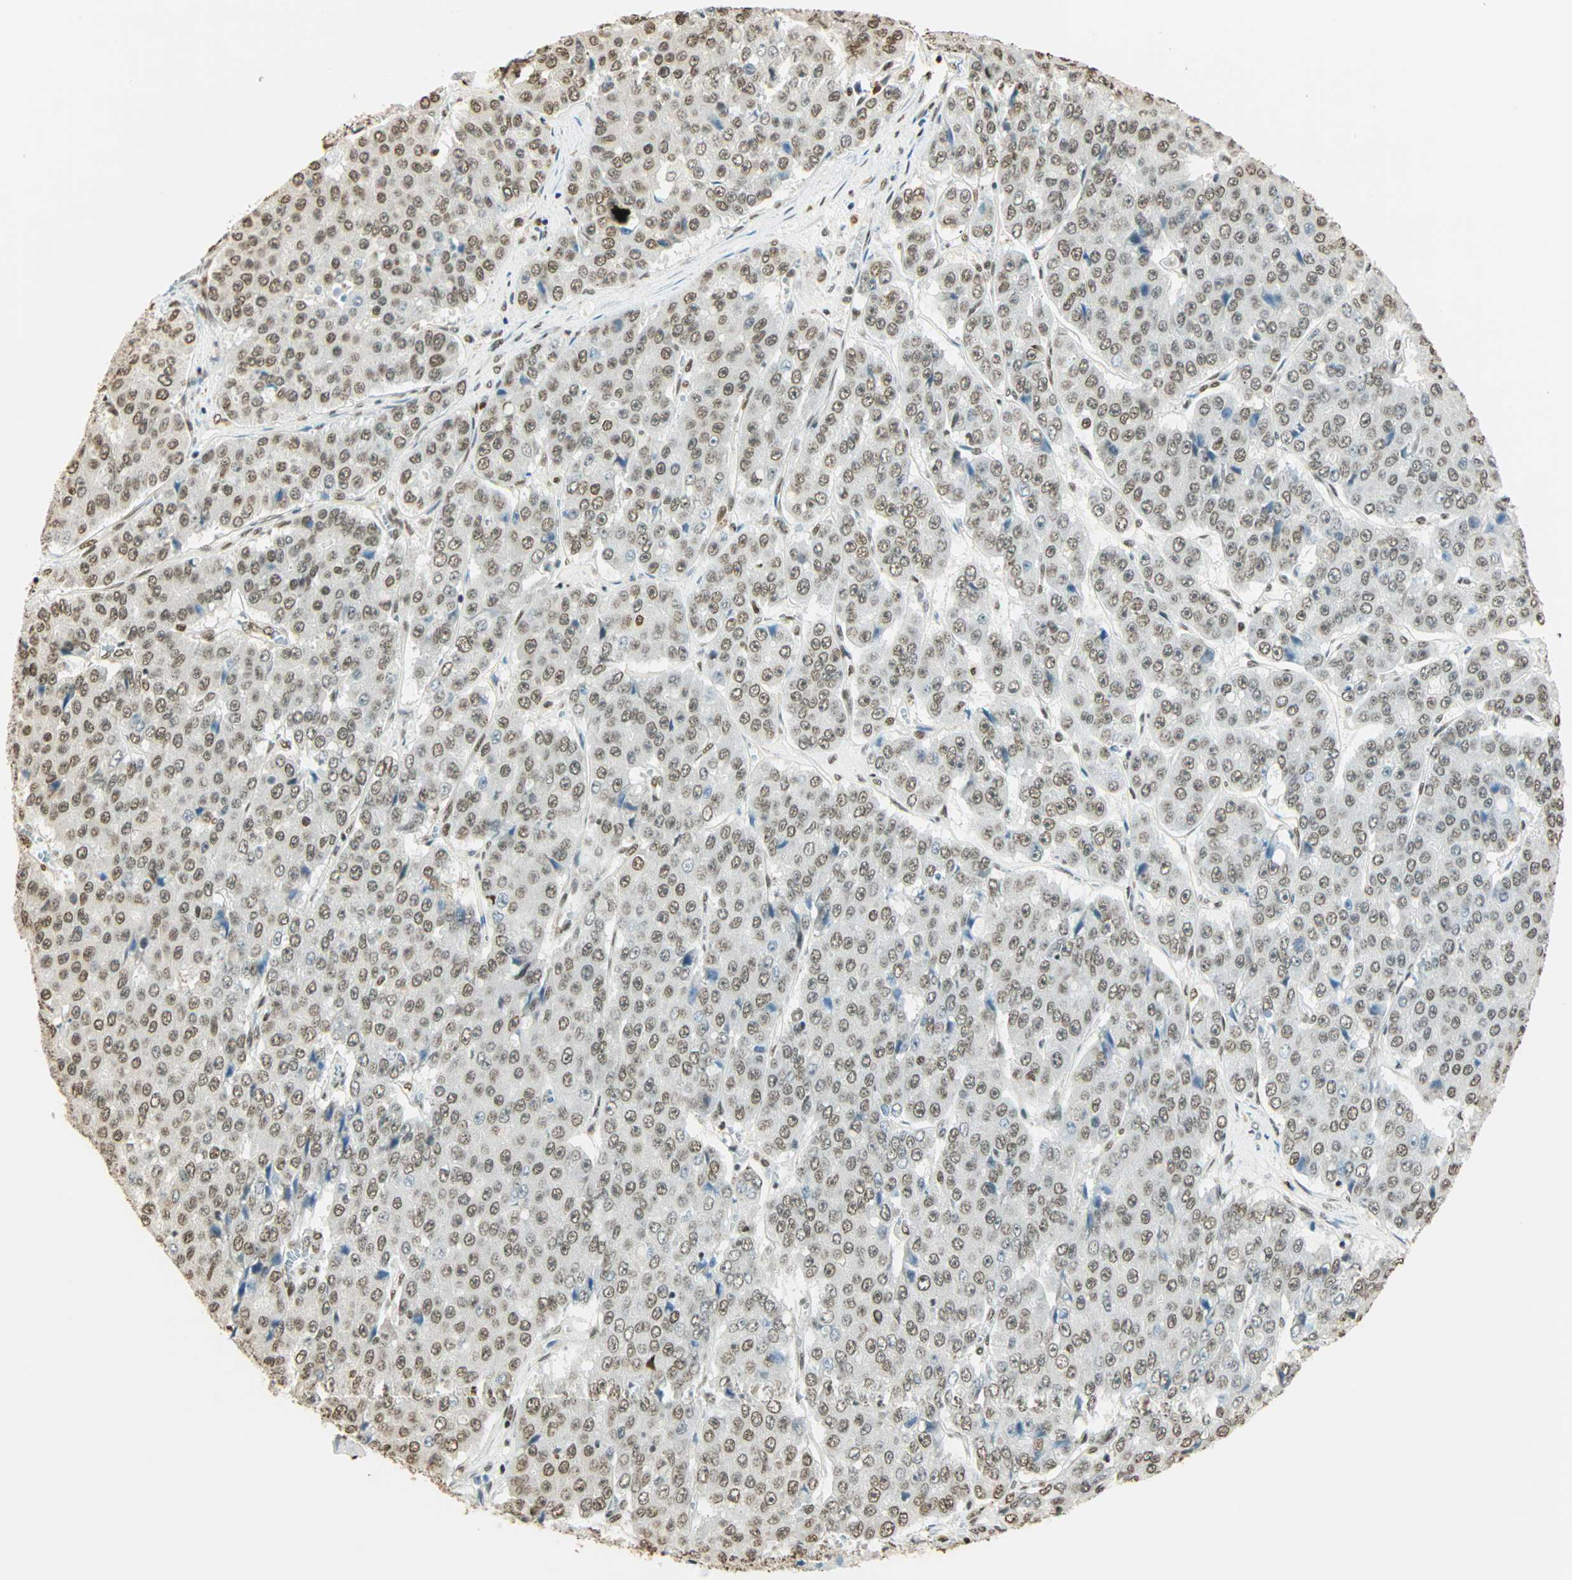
{"staining": {"intensity": "weak", "quantity": "<25%", "location": "nuclear"}, "tissue": "pancreatic cancer", "cell_type": "Tumor cells", "image_type": "cancer", "snomed": [{"axis": "morphology", "description": "Adenocarcinoma, NOS"}, {"axis": "topography", "description": "Pancreas"}], "caption": "Tumor cells show no significant protein expression in pancreatic cancer.", "gene": "FANCG", "patient": {"sex": "male", "age": 50}}